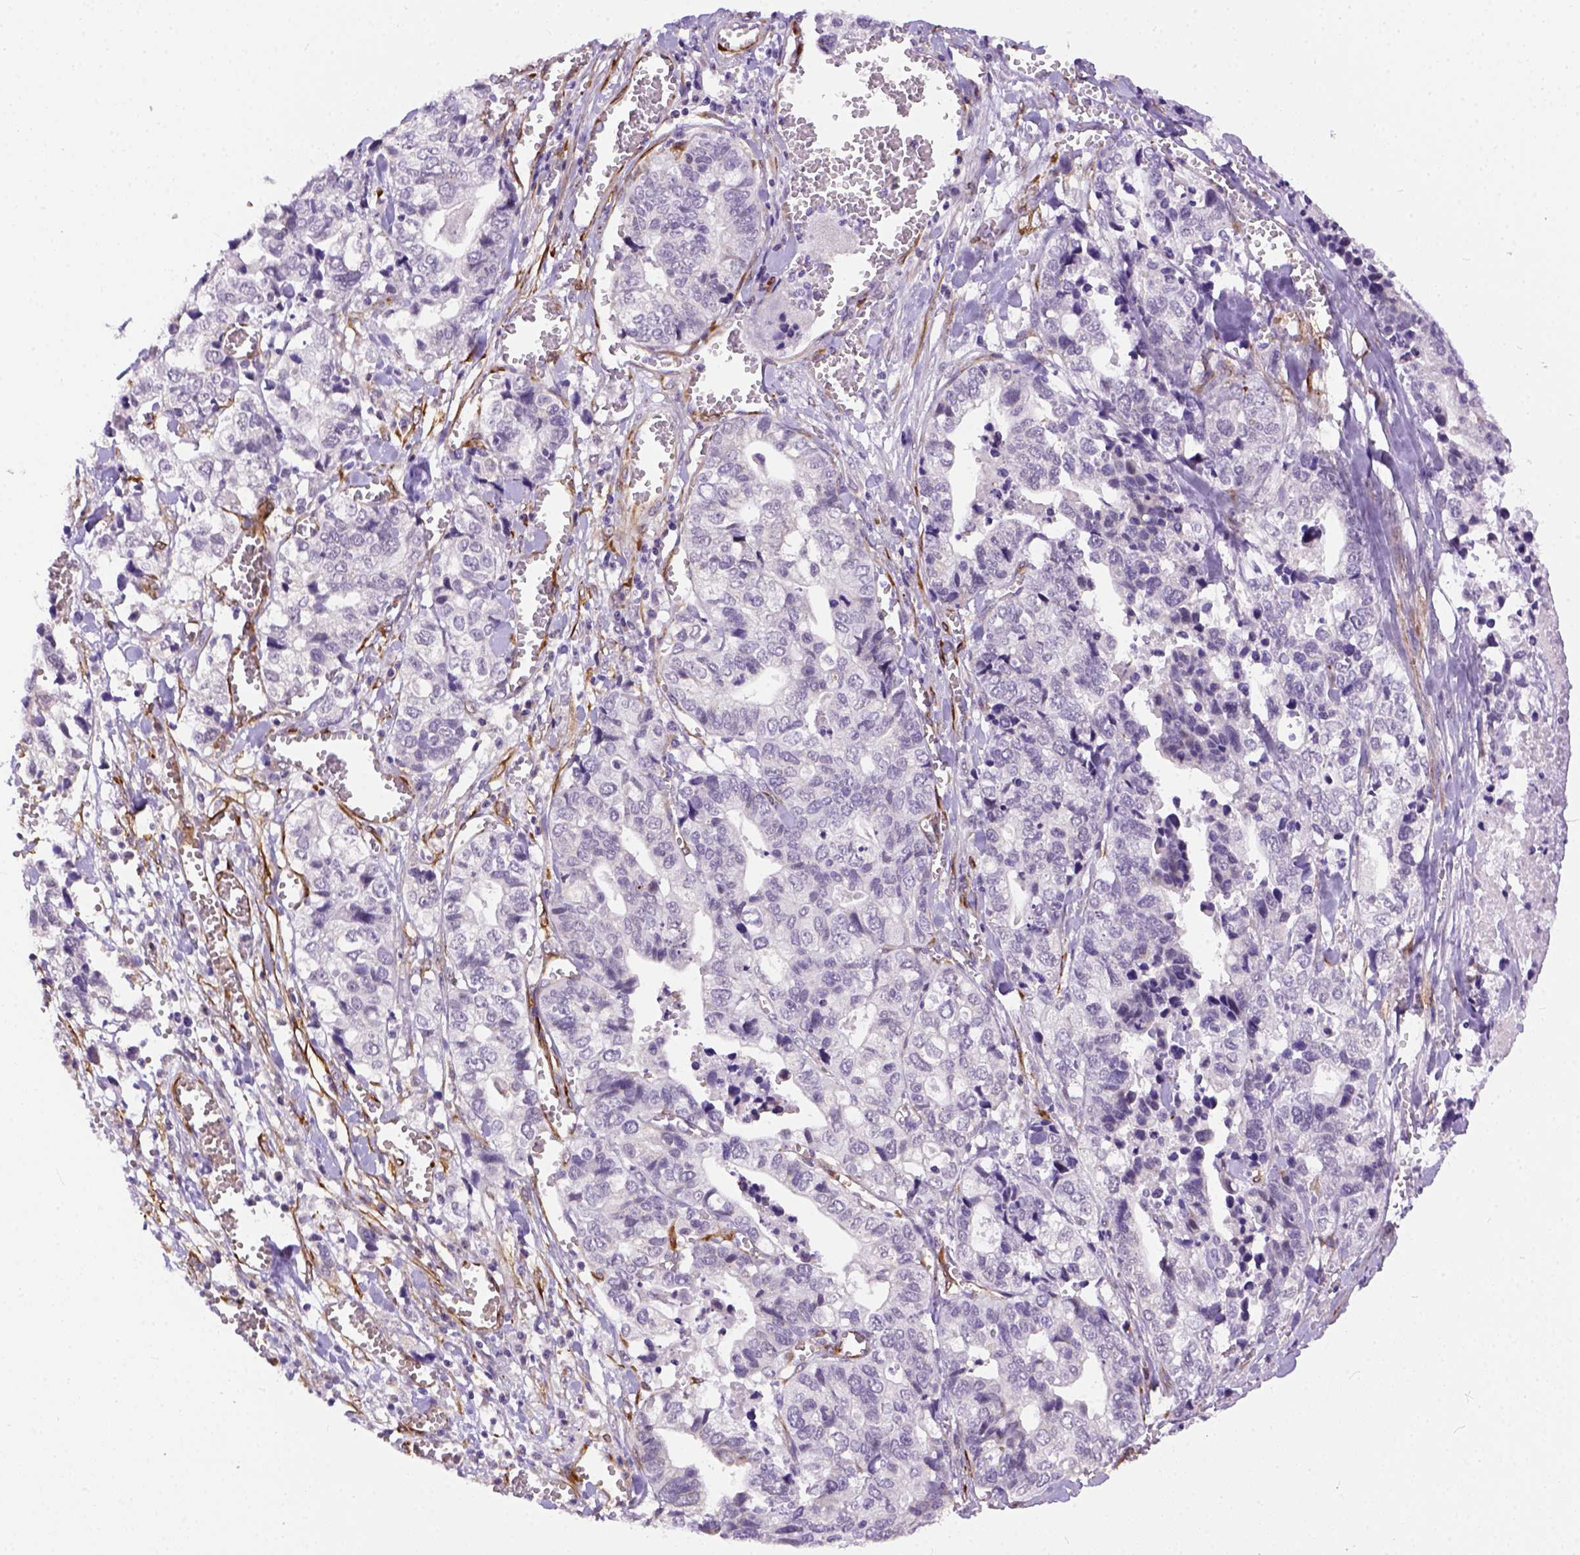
{"staining": {"intensity": "negative", "quantity": "none", "location": "none"}, "tissue": "stomach cancer", "cell_type": "Tumor cells", "image_type": "cancer", "snomed": [{"axis": "morphology", "description": "Adenocarcinoma, NOS"}, {"axis": "topography", "description": "Stomach, upper"}], "caption": "Immunohistochemistry photomicrograph of neoplastic tissue: stomach adenocarcinoma stained with DAB (3,3'-diaminobenzidine) demonstrates no significant protein staining in tumor cells. (DAB IHC visualized using brightfield microscopy, high magnification).", "gene": "KAZN", "patient": {"sex": "female", "age": 67}}